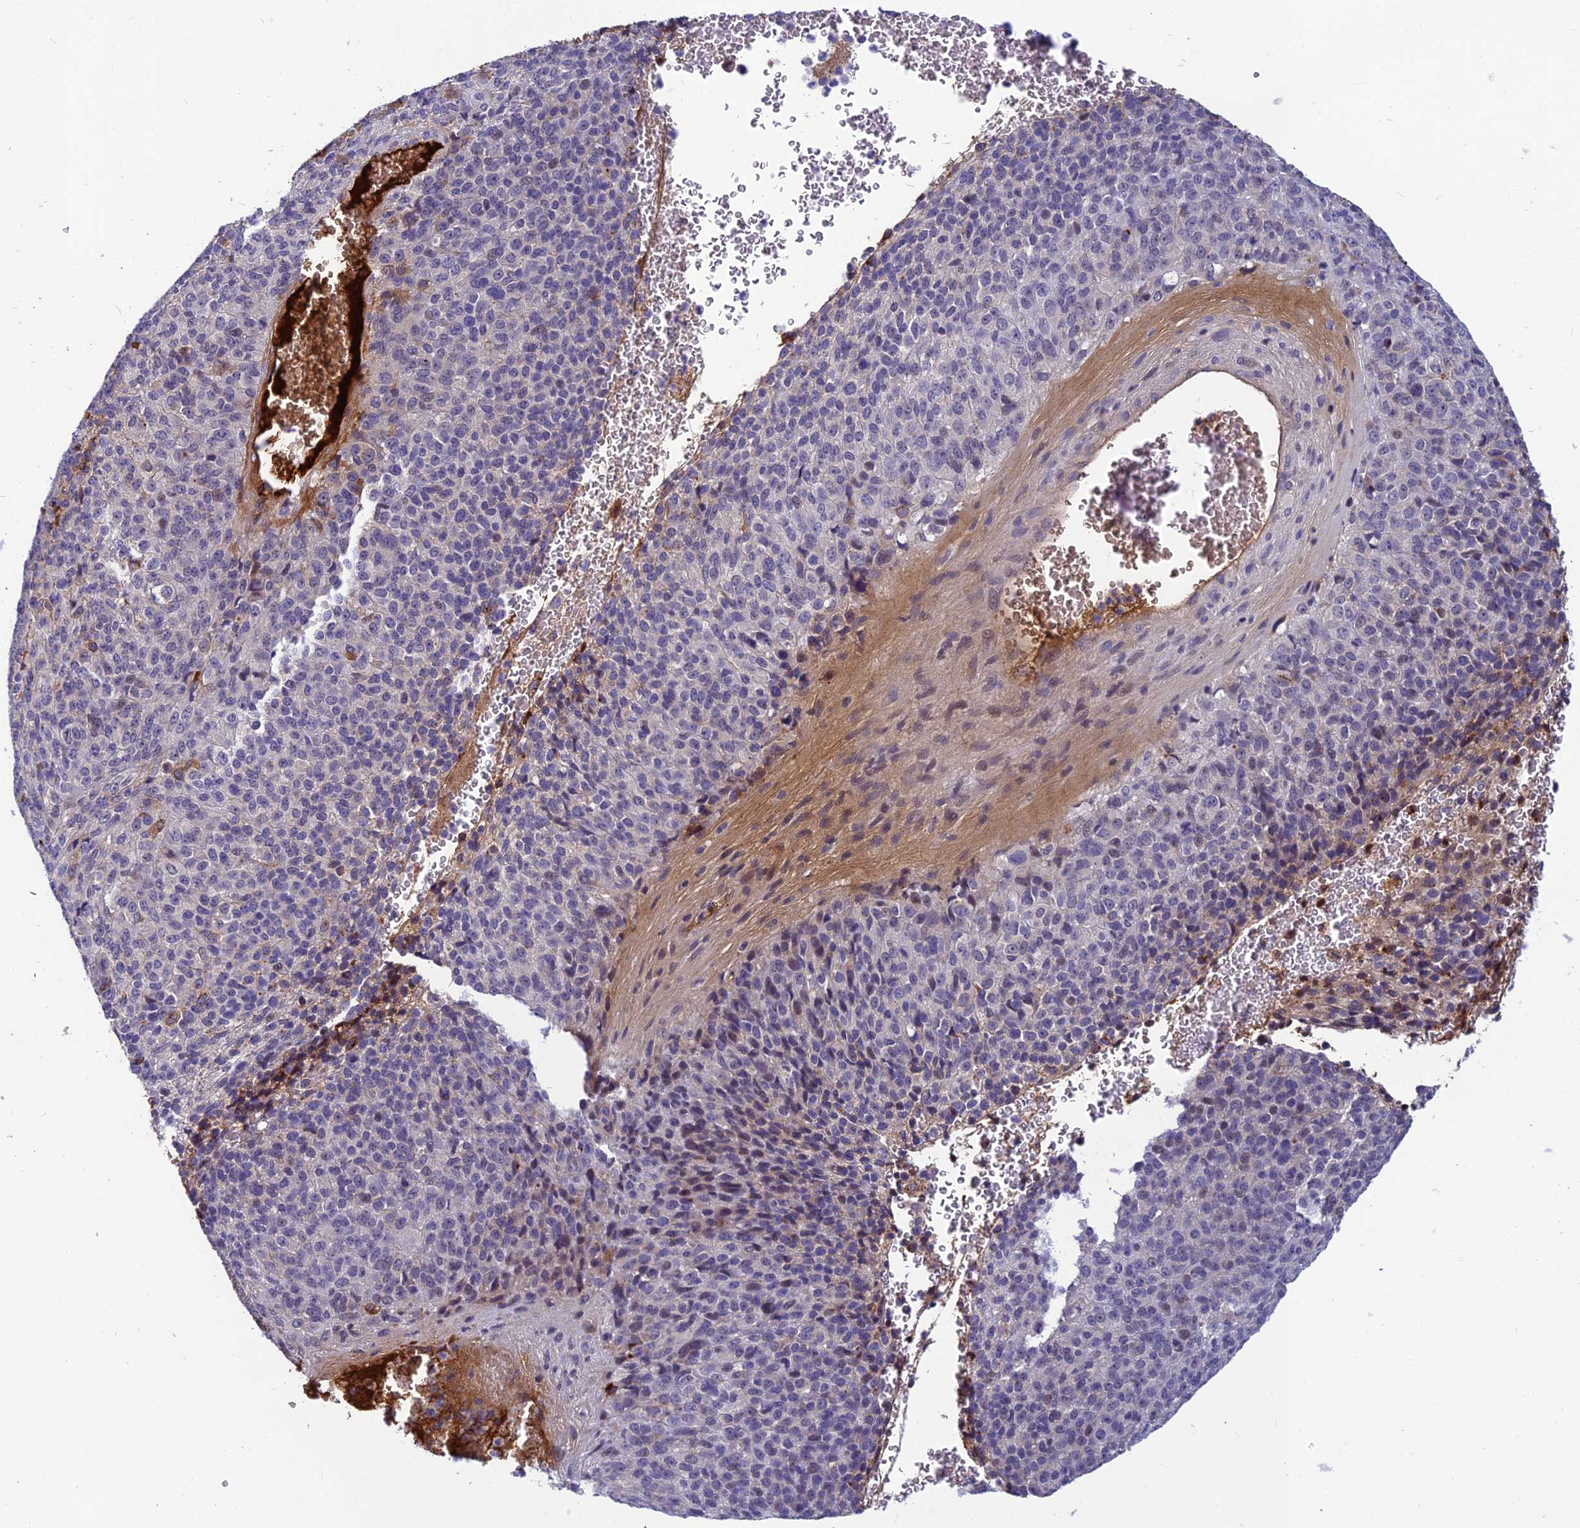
{"staining": {"intensity": "moderate", "quantity": "<25%", "location": "cytoplasmic/membranous"}, "tissue": "melanoma", "cell_type": "Tumor cells", "image_type": "cancer", "snomed": [{"axis": "morphology", "description": "Malignant melanoma, Metastatic site"}, {"axis": "topography", "description": "Brain"}], "caption": "Melanoma stained with IHC displays moderate cytoplasmic/membranous expression in about <25% of tumor cells.", "gene": "CLEC11A", "patient": {"sex": "female", "age": 56}}